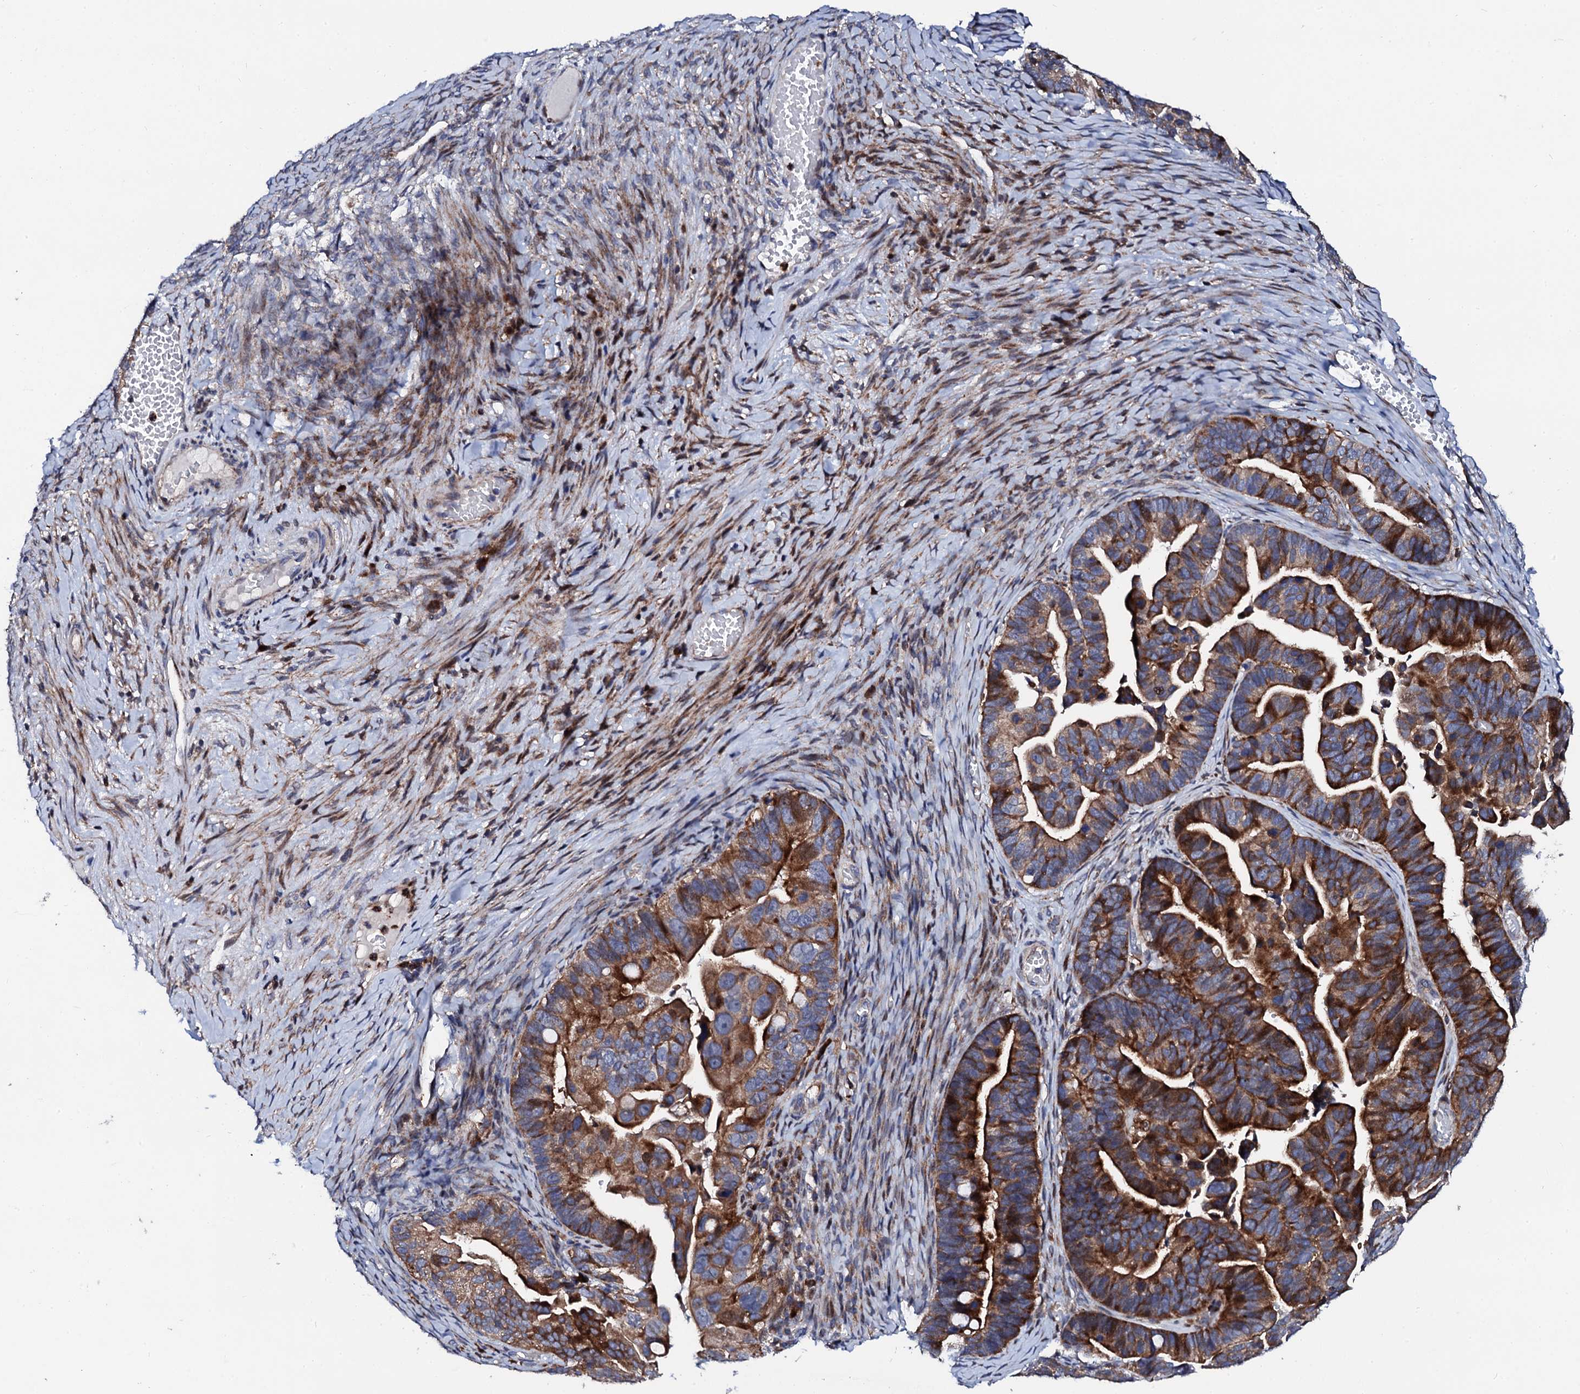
{"staining": {"intensity": "strong", "quantity": ">75%", "location": "cytoplasmic/membranous"}, "tissue": "ovarian cancer", "cell_type": "Tumor cells", "image_type": "cancer", "snomed": [{"axis": "morphology", "description": "Cystadenocarcinoma, serous, NOS"}, {"axis": "topography", "description": "Ovary"}], "caption": "A brown stain labels strong cytoplasmic/membranous expression of a protein in ovarian cancer (serous cystadenocarcinoma) tumor cells. The protein of interest is shown in brown color, while the nuclei are stained blue.", "gene": "TCIRG1", "patient": {"sex": "female", "age": 56}}